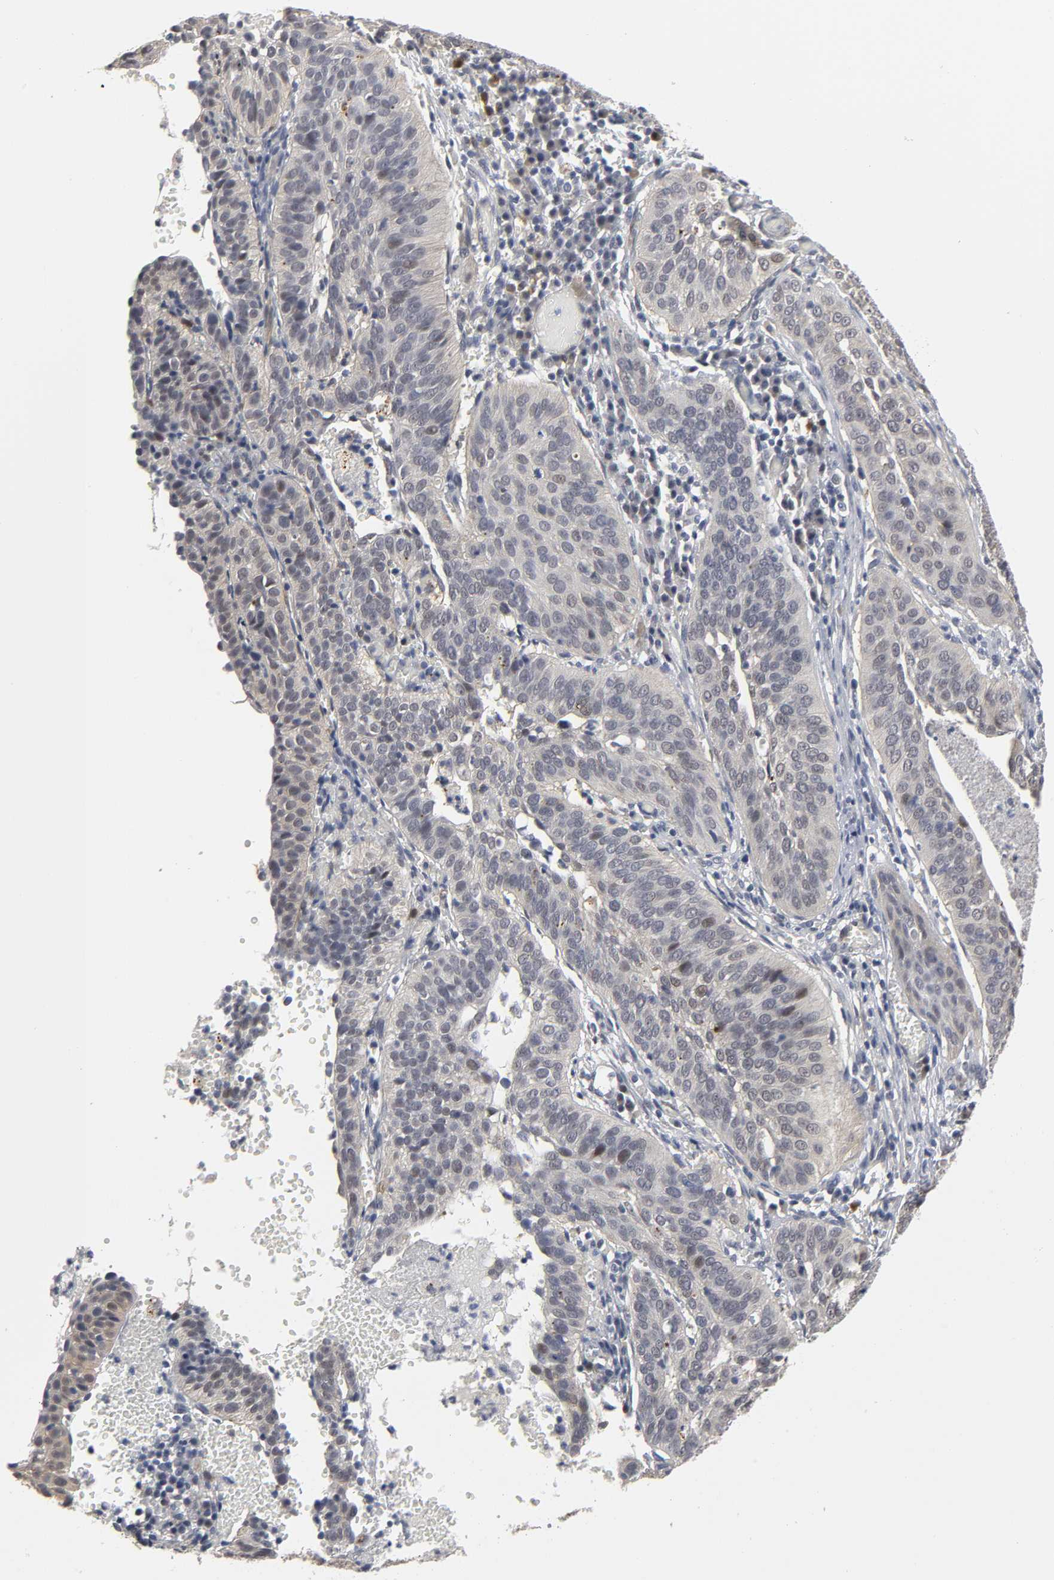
{"staining": {"intensity": "negative", "quantity": "none", "location": "none"}, "tissue": "cervical cancer", "cell_type": "Tumor cells", "image_type": "cancer", "snomed": [{"axis": "morphology", "description": "Squamous cell carcinoma, NOS"}, {"axis": "topography", "description": "Cervix"}], "caption": "This is a histopathology image of immunohistochemistry staining of cervical cancer, which shows no expression in tumor cells. (IHC, brightfield microscopy, high magnification).", "gene": "PDLIM3", "patient": {"sex": "female", "age": 39}}